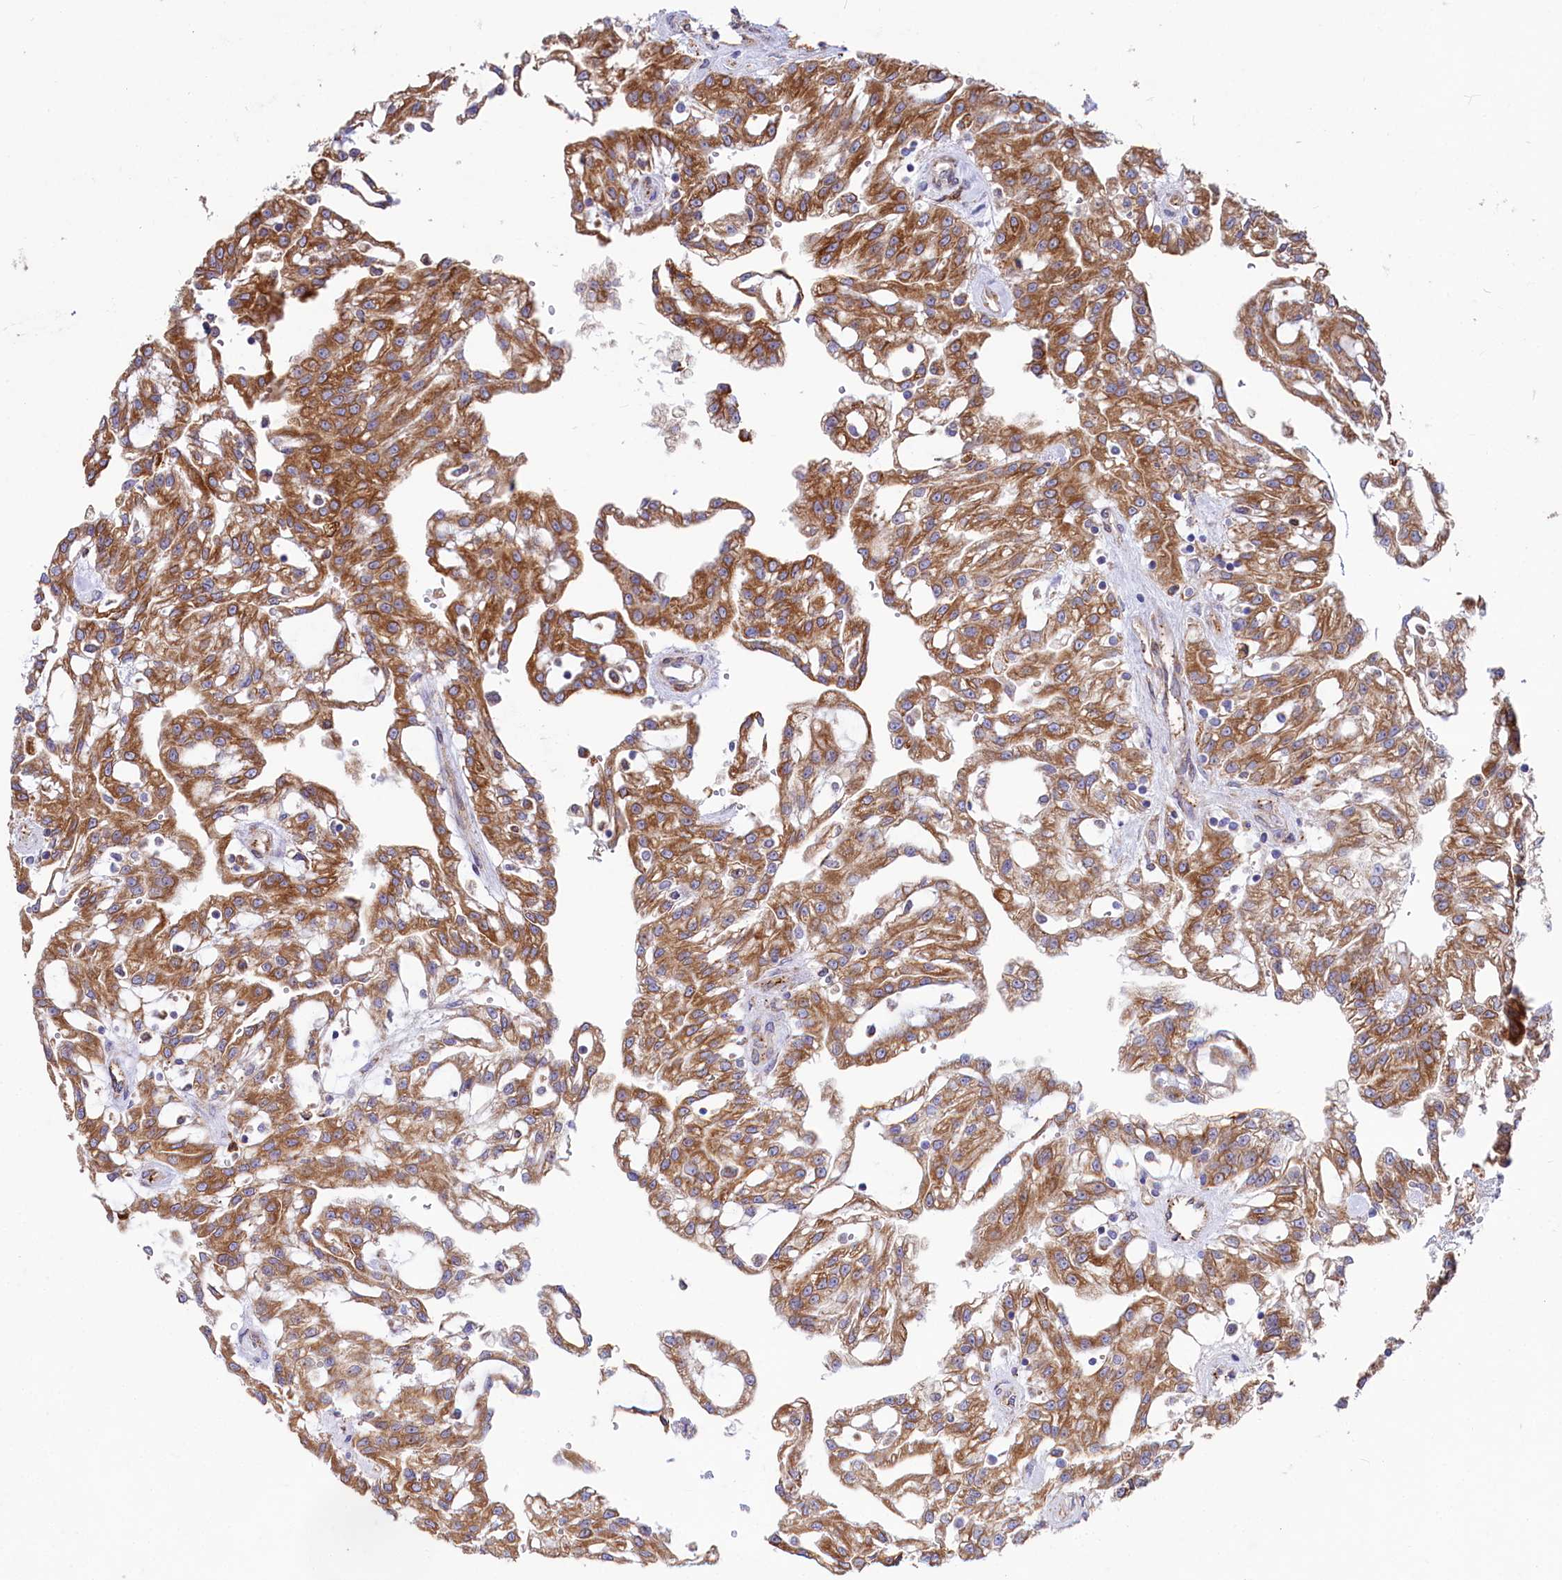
{"staining": {"intensity": "moderate", "quantity": ">75%", "location": "cytoplasmic/membranous"}, "tissue": "renal cancer", "cell_type": "Tumor cells", "image_type": "cancer", "snomed": [{"axis": "morphology", "description": "Adenocarcinoma, NOS"}, {"axis": "topography", "description": "Kidney"}], "caption": "Immunohistochemical staining of renal cancer (adenocarcinoma) reveals moderate cytoplasmic/membranous protein staining in approximately >75% of tumor cells. (Brightfield microscopy of DAB IHC at high magnification).", "gene": "CHID1", "patient": {"sex": "male", "age": 63}}